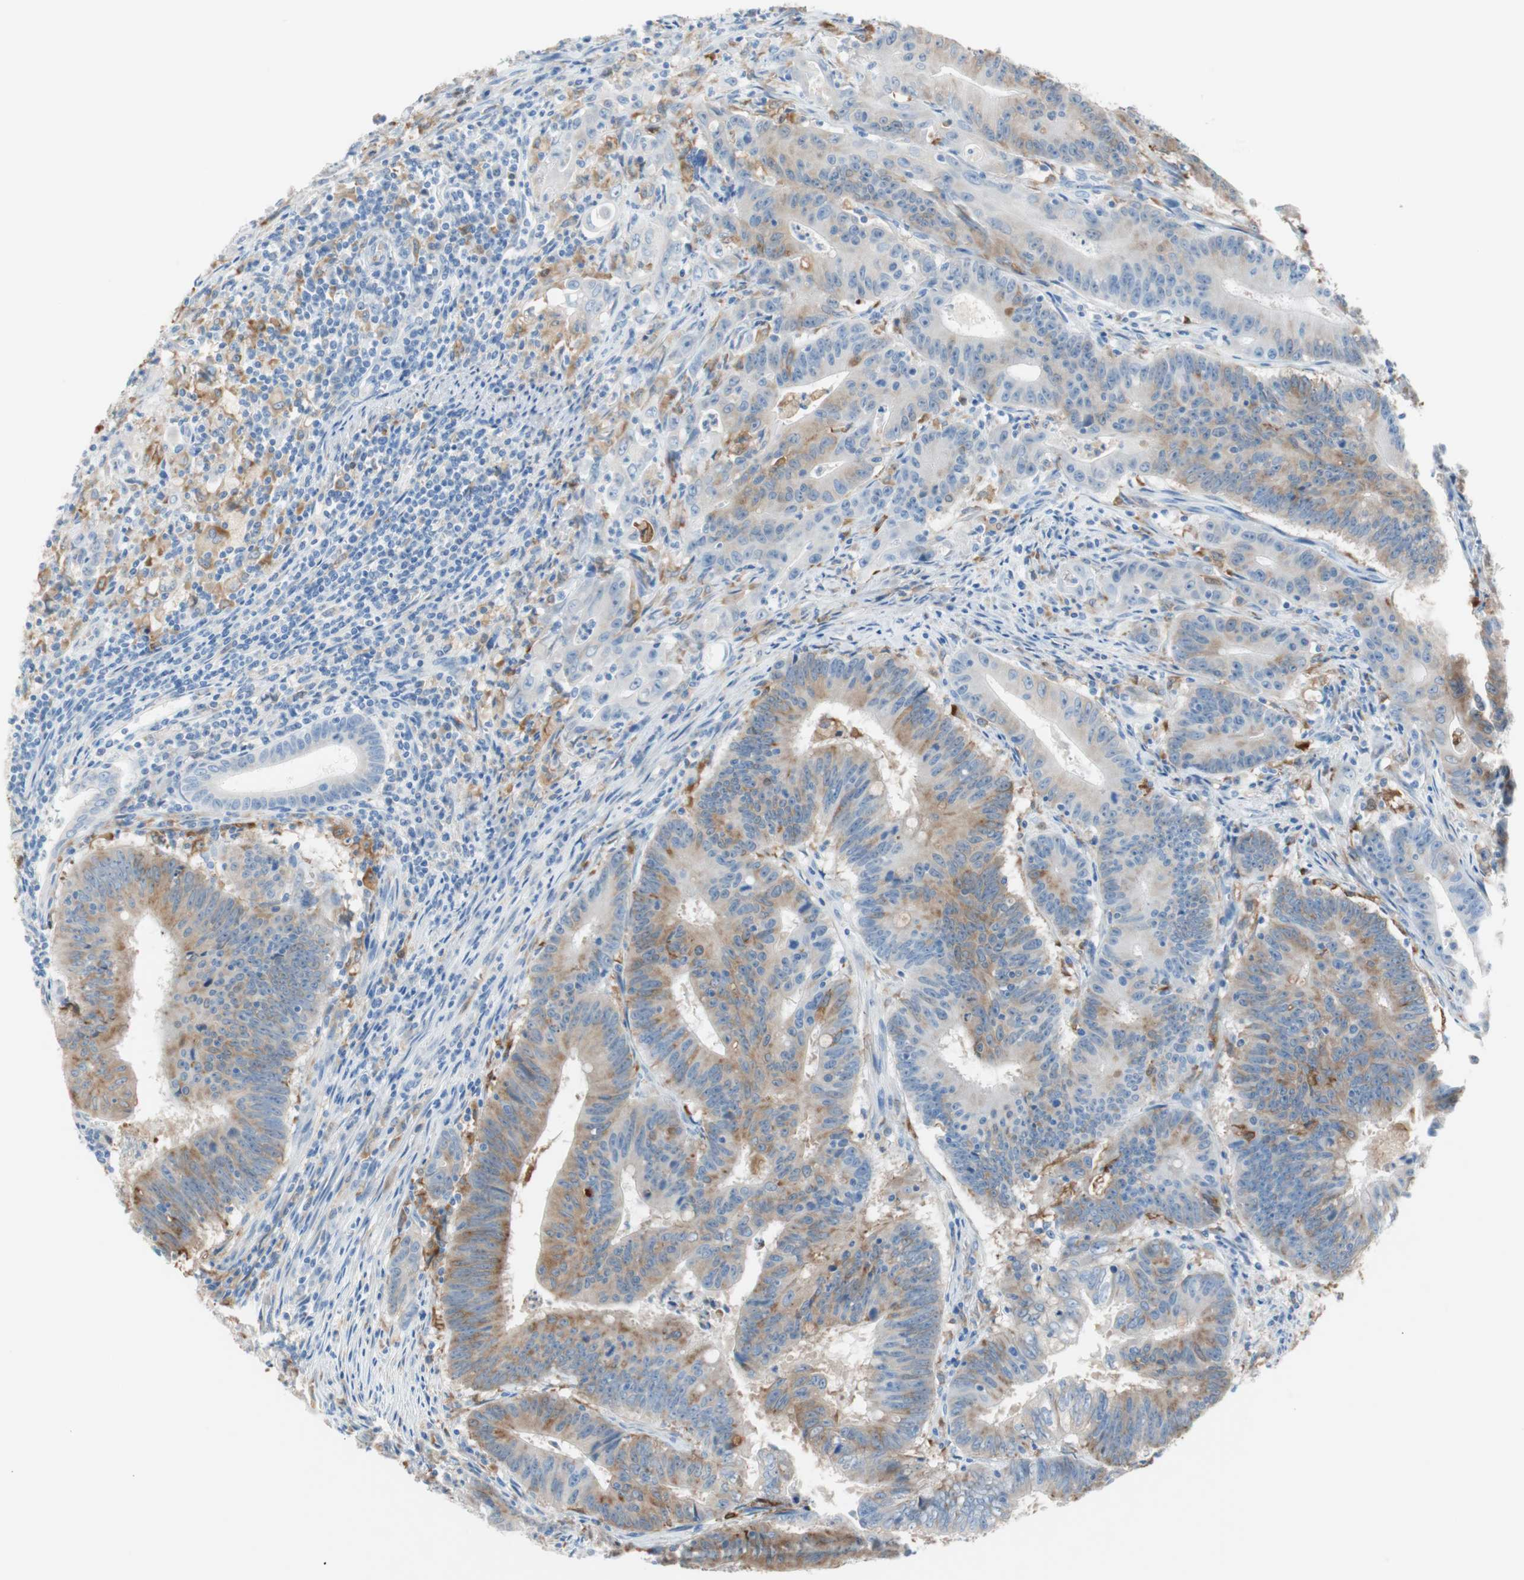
{"staining": {"intensity": "moderate", "quantity": "25%-75%", "location": "cytoplasmic/membranous"}, "tissue": "colorectal cancer", "cell_type": "Tumor cells", "image_type": "cancer", "snomed": [{"axis": "morphology", "description": "Adenocarcinoma, NOS"}, {"axis": "topography", "description": "Colon"}], "caption": "Colorectal cancer (adenocarcinoma) was stained to show a protein in brown. There is medium levels of moderate cytoplasmic/membranous expression in approximately 25%-75% of tumor cells.", "gene": "GLUL", "patient": {"sex": "male", "age": 45}}